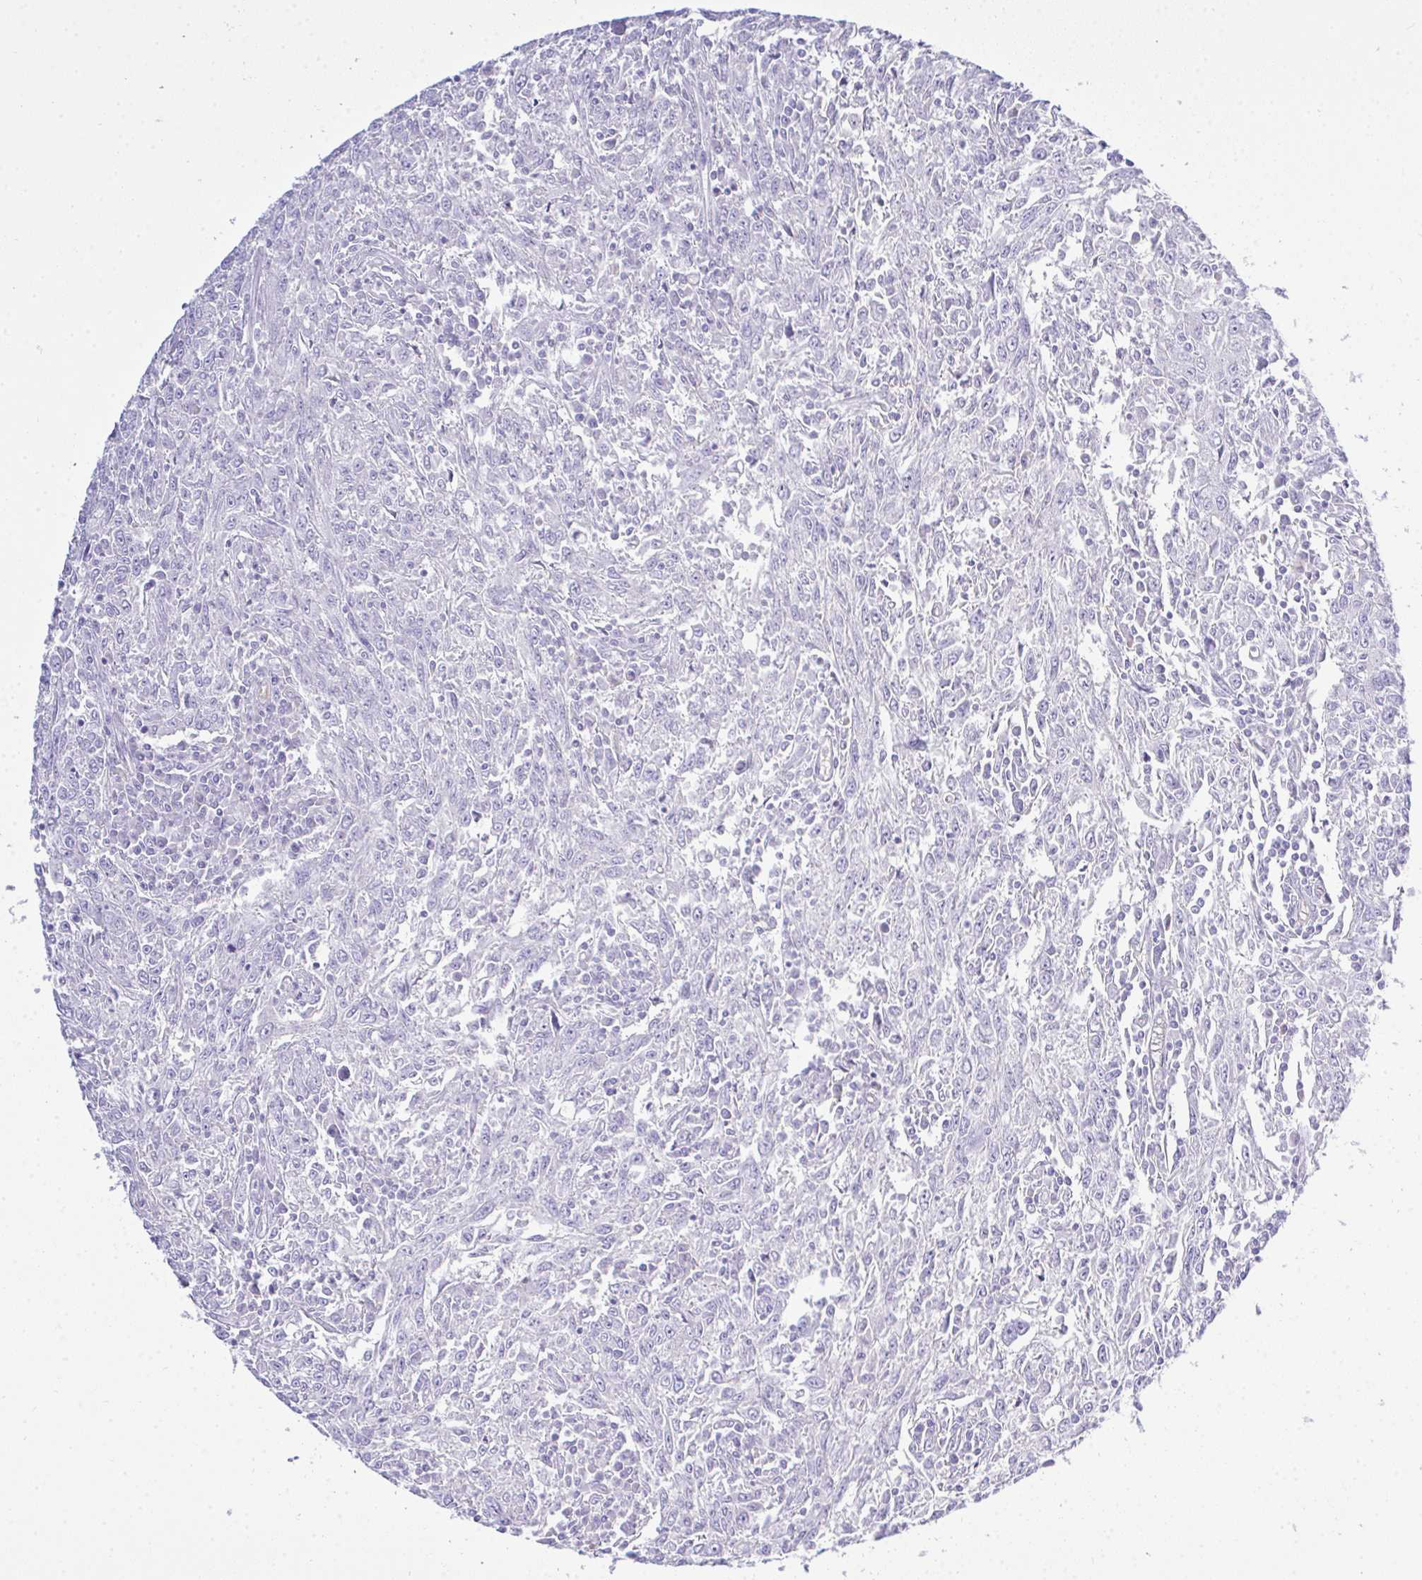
{"staining": {"intensity": "negative", "quantity": "none", "location": "none"}, "tissue": "breast cancer", "cell_type": "Tumor cells", "image_type": "cancer", "snomed": [{"axis": "morphology", "description": "Duct carcinoma"}, {"axis": "topography", "description": "Breast"}], "caption": "Image shows no protein expression in tumor cells of breast cancer tissue. (Brightfield microscopy of DAB (3,3'-diaminobenzidine) IHC at high magnification).", "gene": "AKR1D1", "patient": {"sex": "female", "age": 50}}